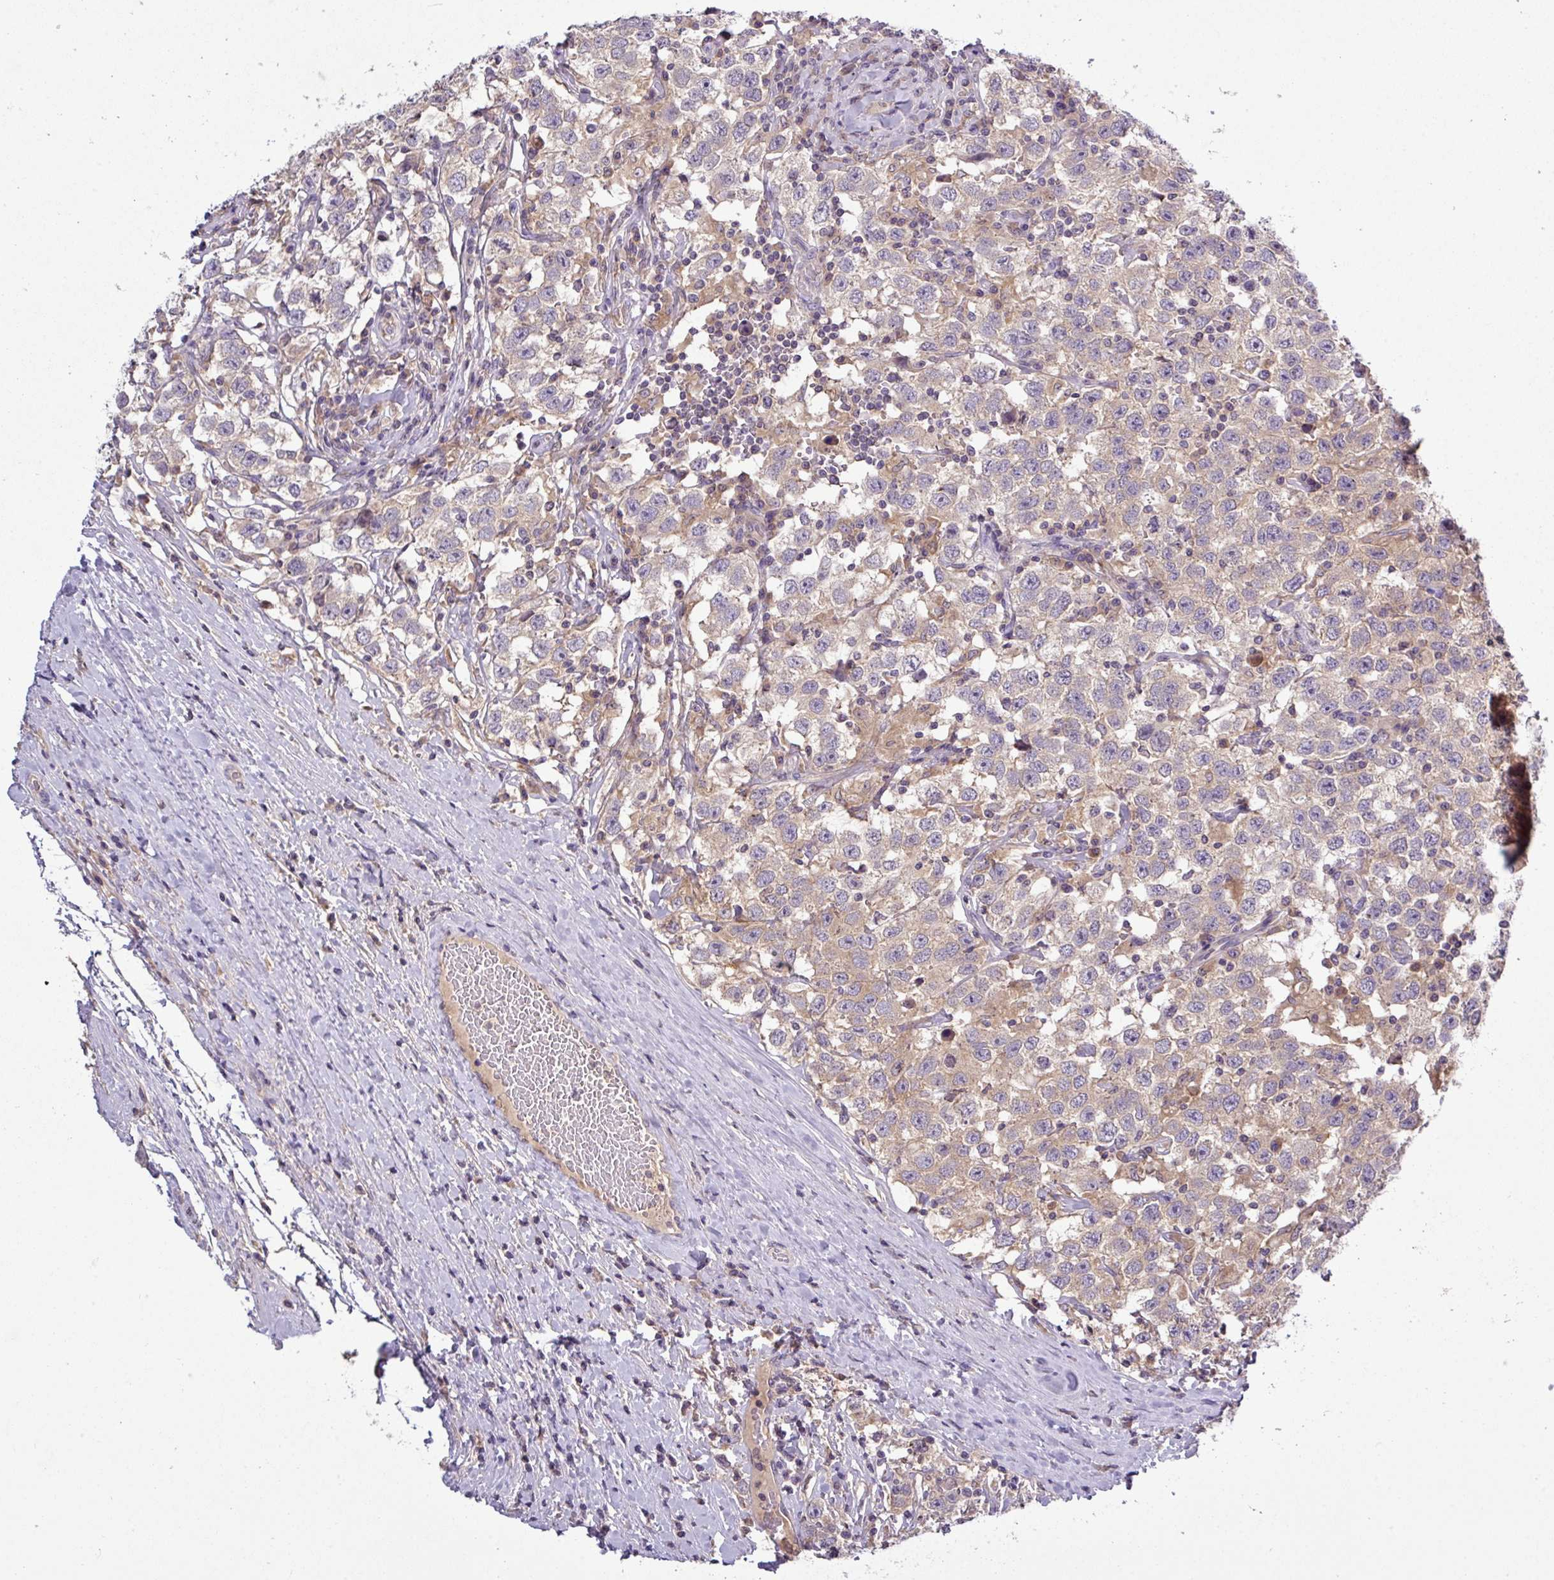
{"staining": {"intensity": "weak", "quantity": "25%-75%", "location": "cytoplasmic/membranous"}, "tissue": "testis cancer", "cell_type": "Tumor cells", "image_type": "cancer", "snomed": [{"axis": "morphology", "description": "Seminoma, NOS"}, {"axis": "topography", "description": "Testis"}], "caption": "Tumor cells reveal weak cytoplasmic/membranous positivity in approximately 25%-75% of cells in testis cancer.", "gene": "TMEM62", "patient": {"sex": "male", "age": 41}}